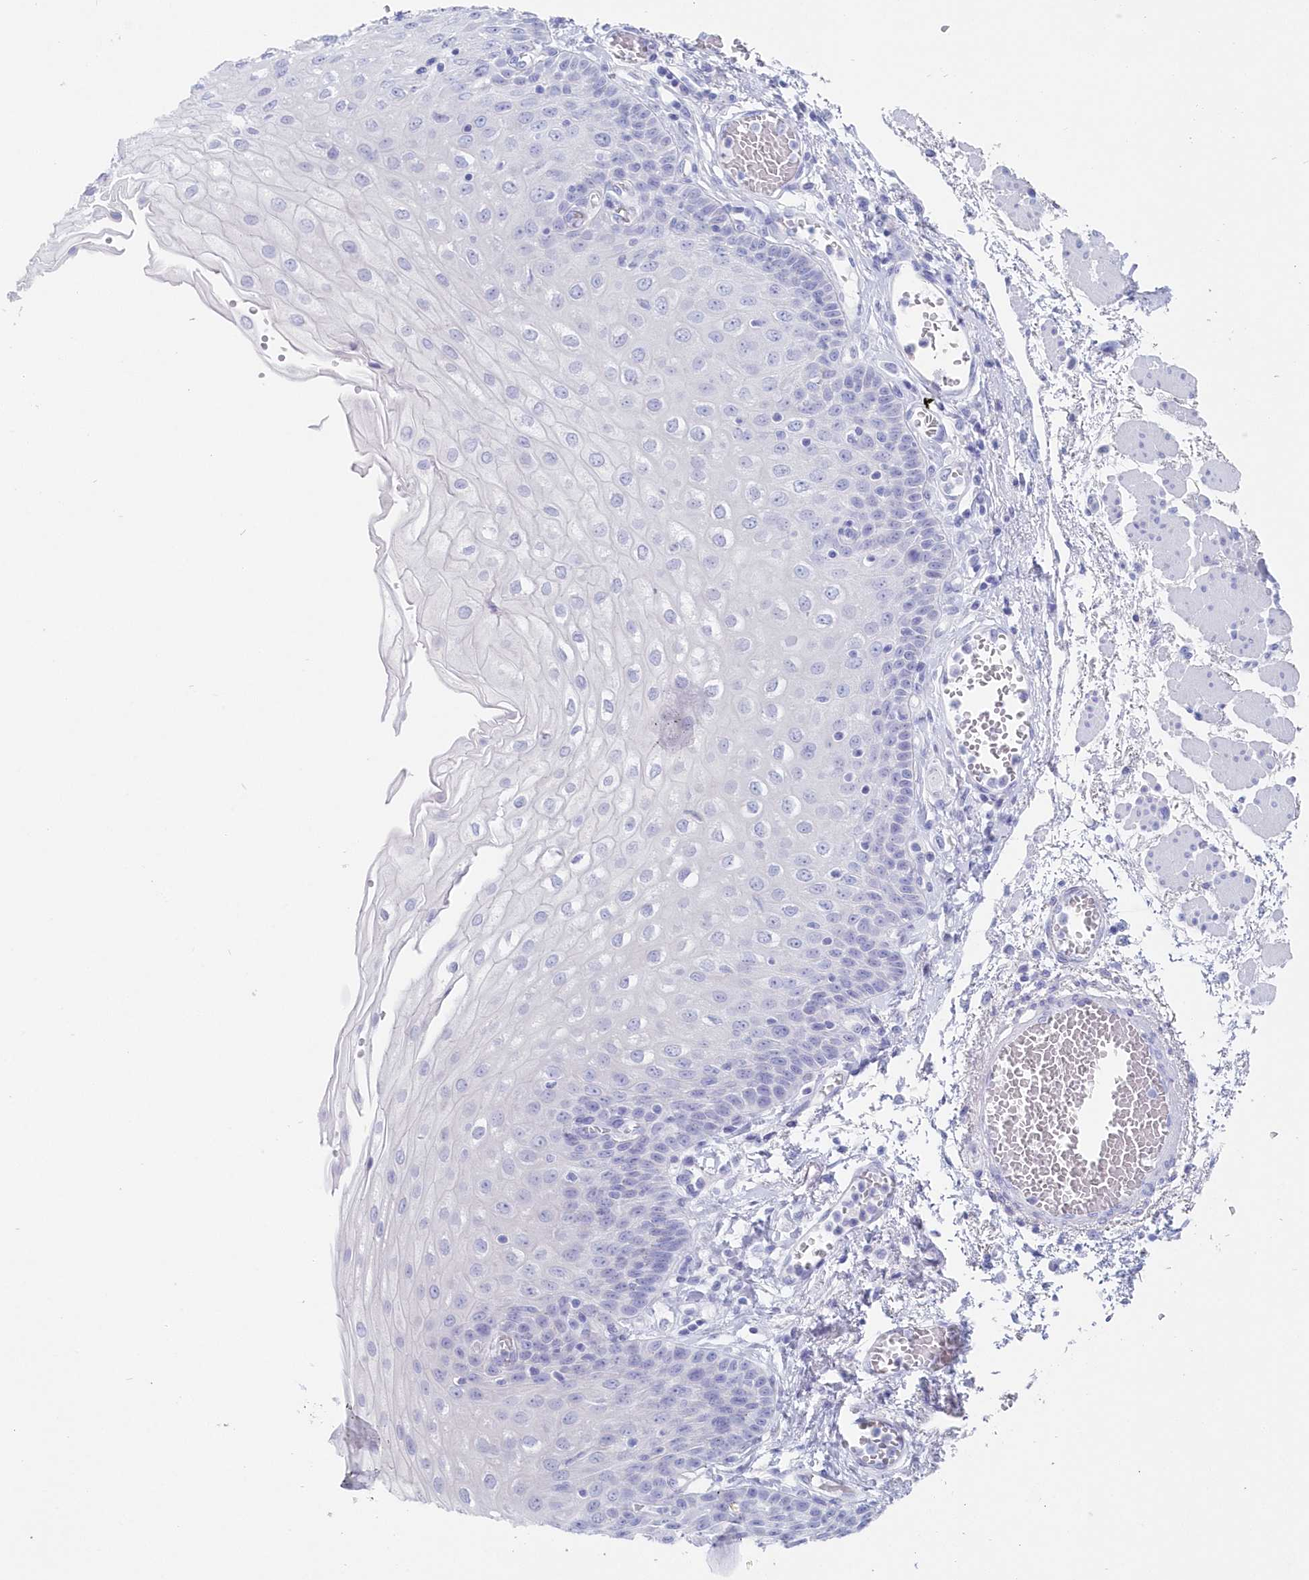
{"staining": {"intensity": "negative", "quantity": "none", "location": "none"}, "tissue": "esophagus", "cell_type": "Squamous epithelial cells", "image_type": "normal", "snomed": [{"axis": "morphology", "description": "Normal tissue, NOS"}, {"axis": "topography", "description": "Esophagus"}], "caption": "A histopathology image of human esophagus is negative for staining in squamous epithelial cells. (DAB immunohistochemistry (IHC) visualized using brightfield microscopy, high magnification).", "gene": "CSNK1G2", "patient": {"sex": "male", "age": 81}}